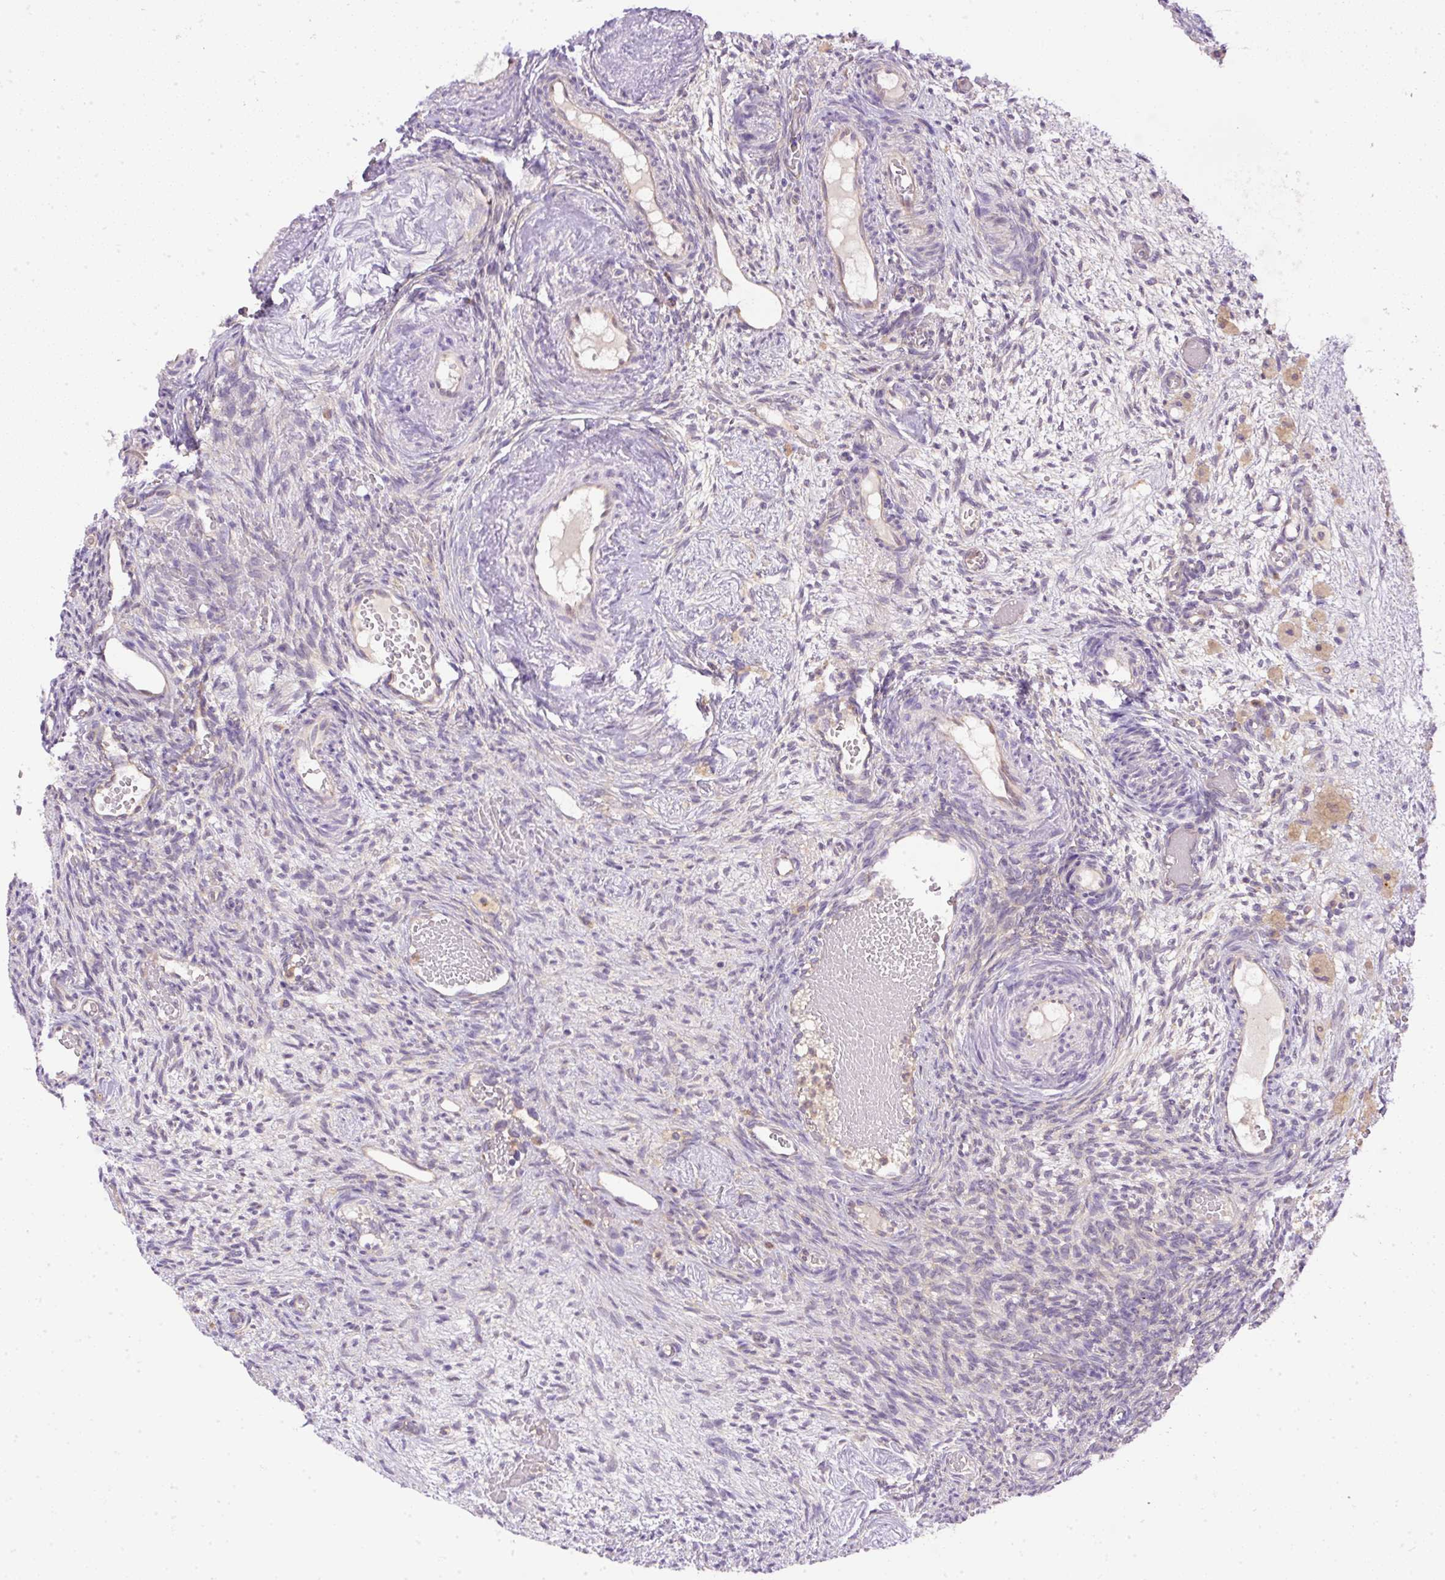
{"staining": {"intensity": "weak", "quantity": ">75%", "location": "cytoplasmic/membranous"}, "tissue": "ovary", "cell_type": "Follicle cells", "image_type": "normal", "snomed": [{"axis": "morphology", "description": "Normal tissue, NOS"}, {"axis": "topography", "description": "Ovary"}], "caption": "Weak cytoplasmic/membranous expression is identified in approximately >75% of follicle cells in normal ovary. (IHC, brightfield microscopy, high magnification).", "gene": "DAPK1", "patient": {"sex": "female", "age": 67}}